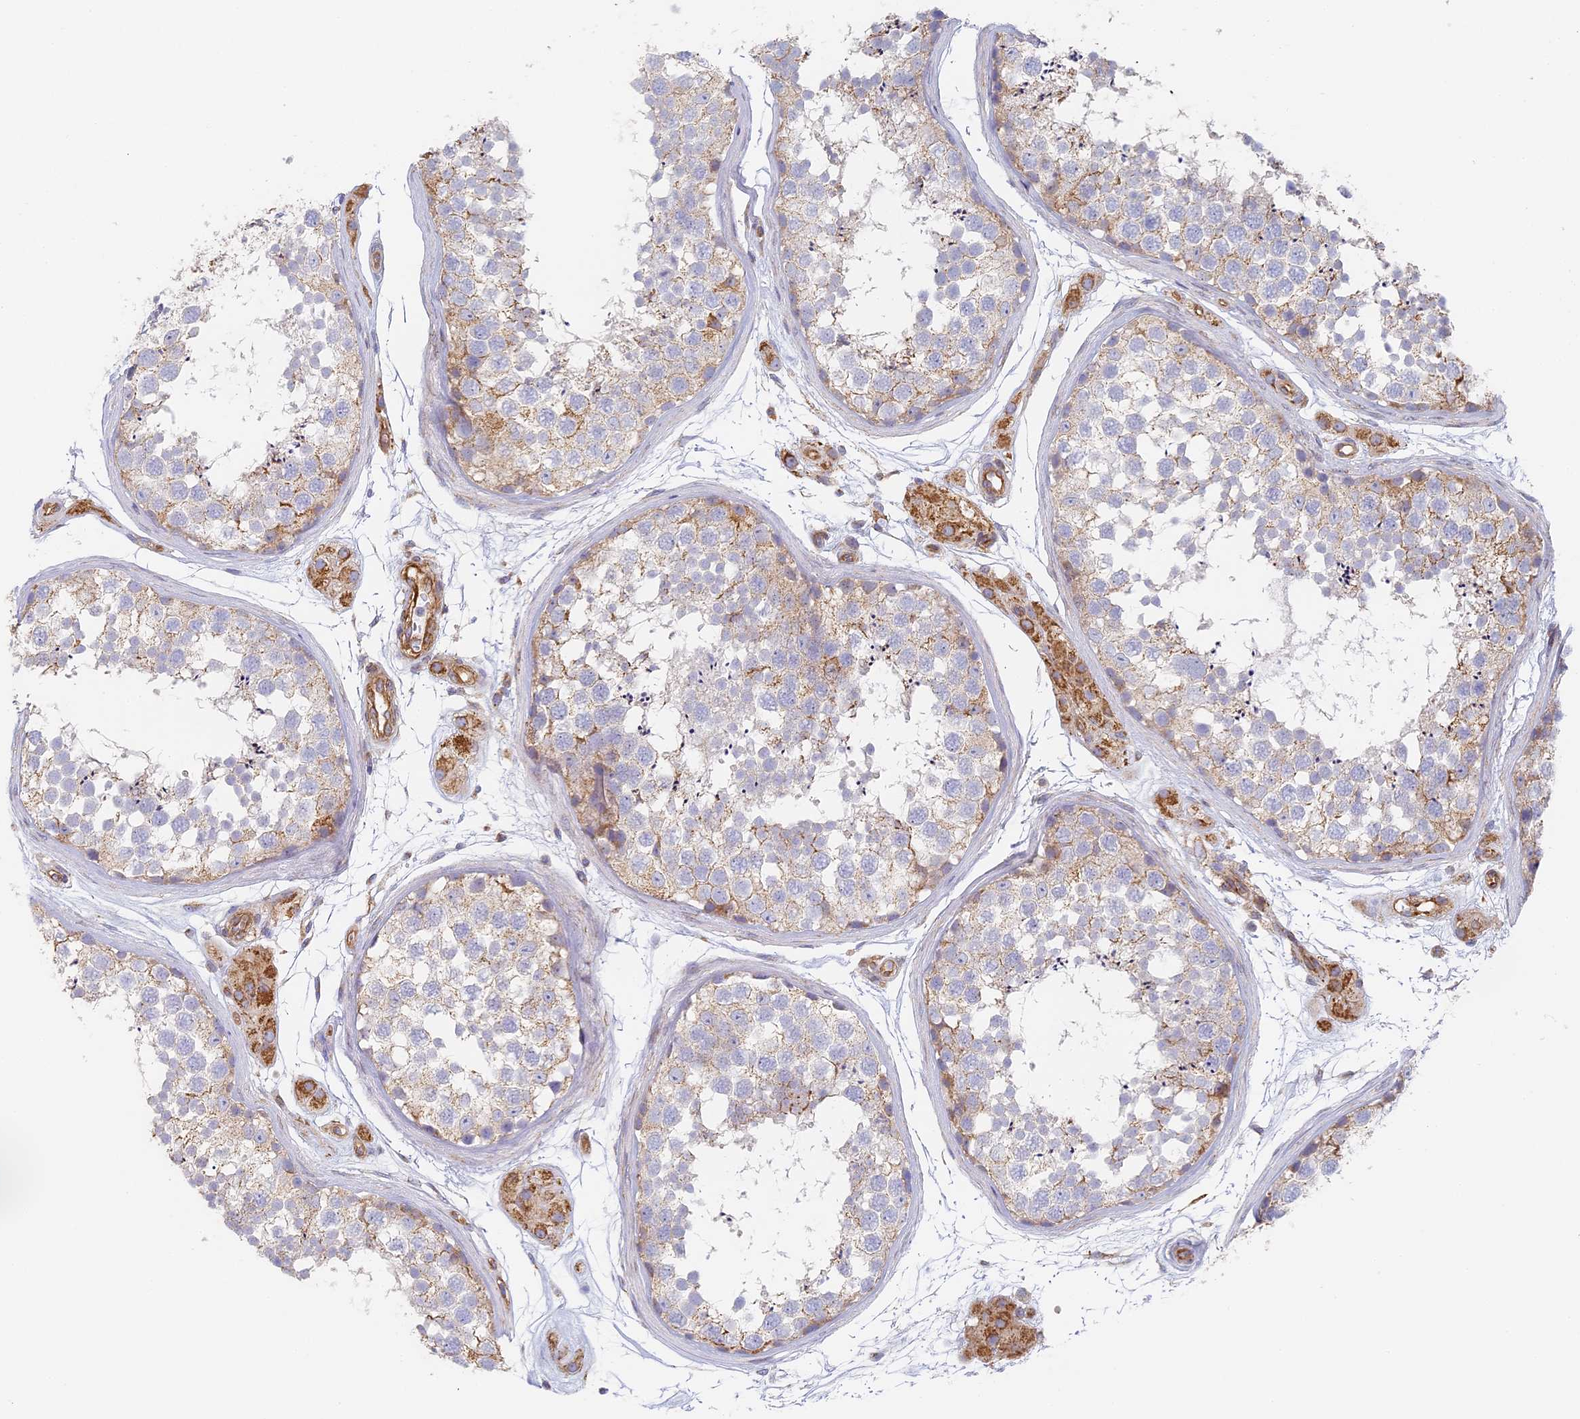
{"staining": {"intensity": "weak", "quantity": "<25%", "location": "cytoplasmic/membranous"}, "tissue": "testis", "cell_type": "Cells in seminiferous ducts", "image_type": "normal", "snomed": [{"axis": "morphology", "description": "Normal tissue, NOS"}, {"axis": "topography", "description": "Testis"}], "caption": "High power microscopy image of an IHC histopathology image of normal testis, revealing no significant expression in cells in seminiferous ducts. (DAB immunohistochemistry visualized using brightfield microscopy, high magnification).", "gene": "DDA1", "patient": {"sex": "male", "age": 56}}